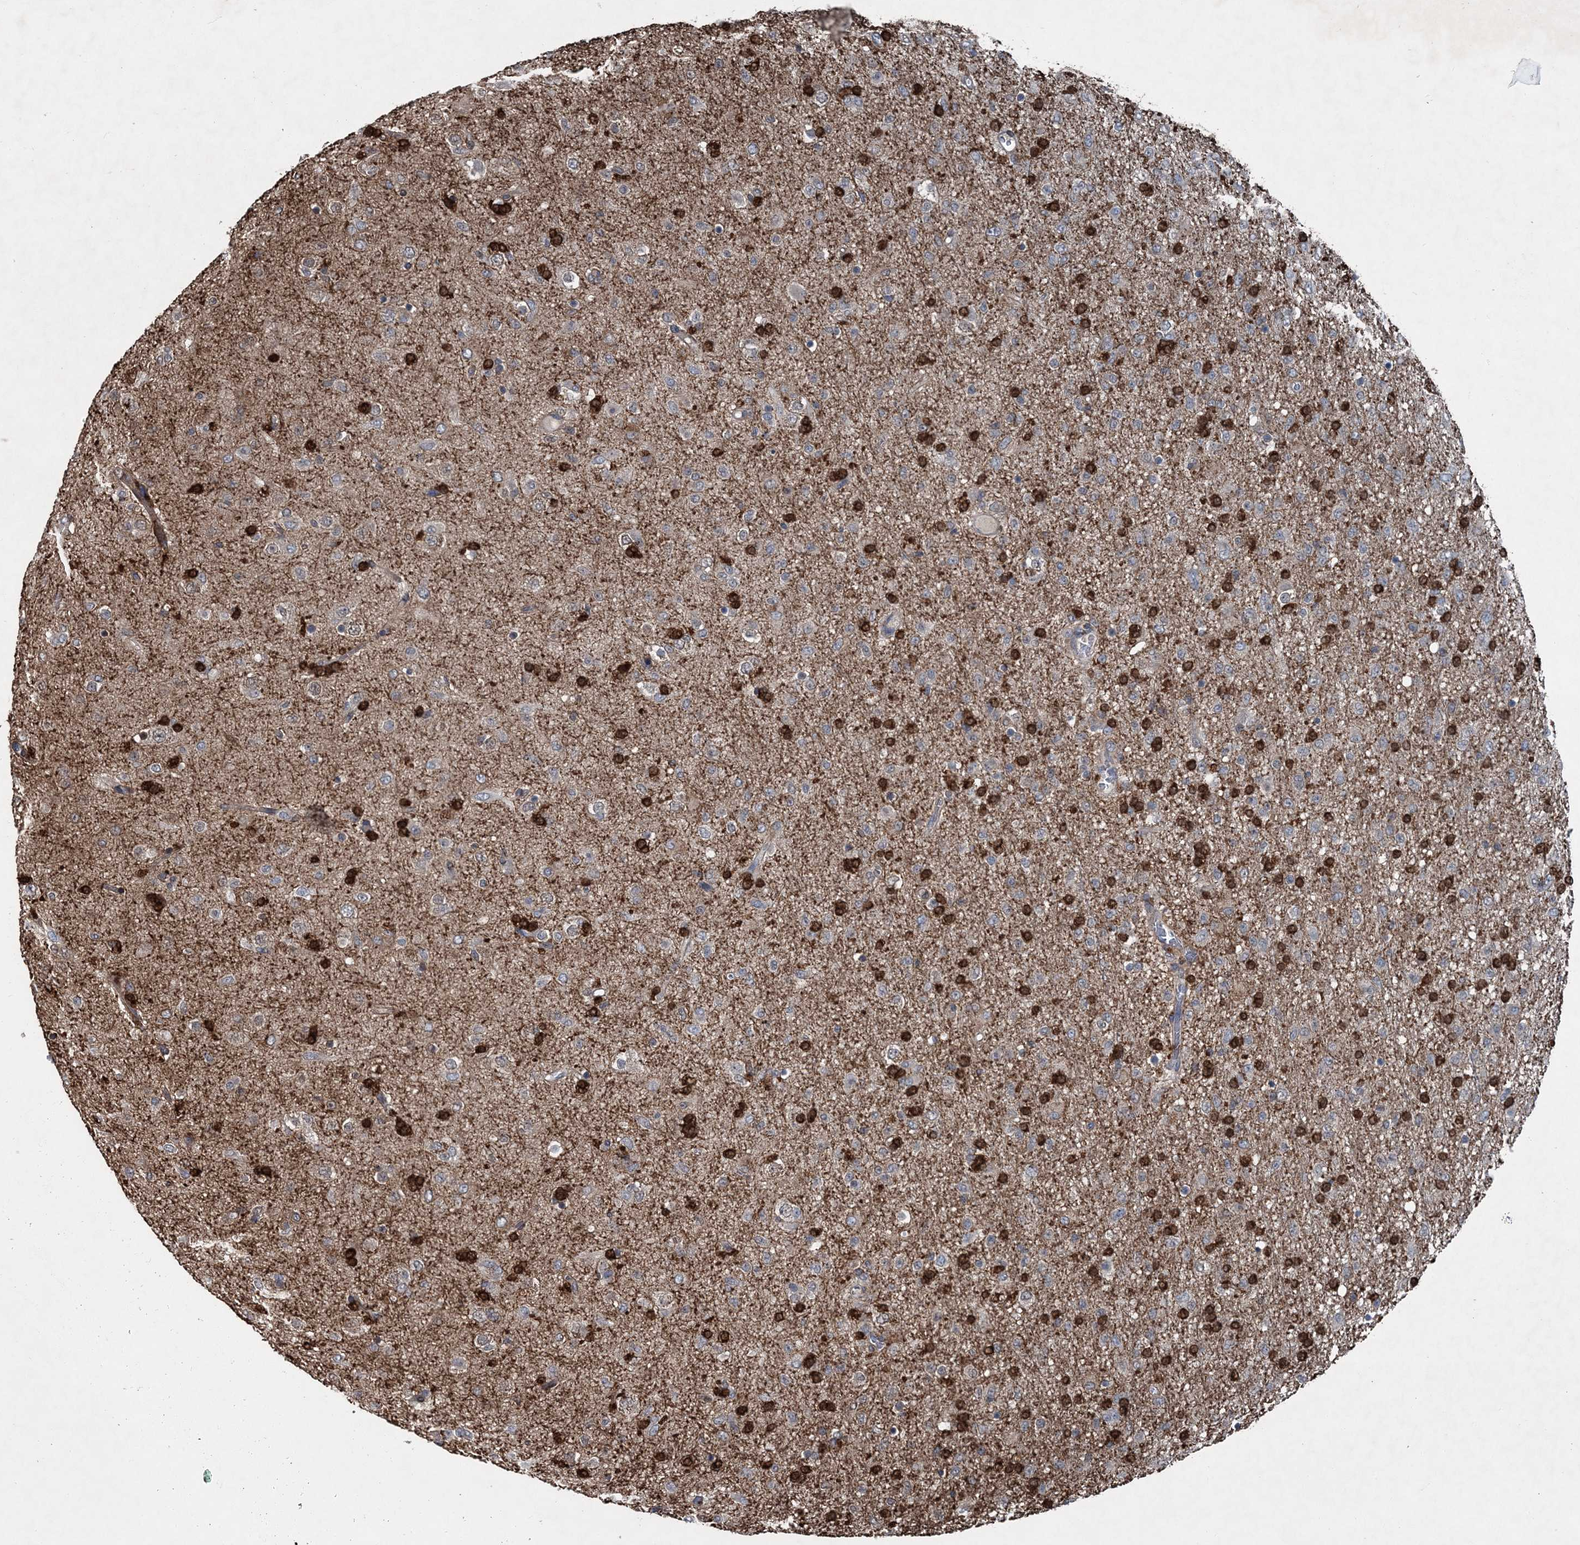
{"staining": {"intensity": "weak", "quantity": "<25%", "location": "cytoplasmic/membranous"}, "tissue": "glioma", "cell_type": "Tumor cells", "image_type": "cancer", "snomed": [{"axis": "morphology", "description": "Glioma, malignant, Low grade"}, {"axis": "topography", "description": "Brain"}], "caption": "Glioma stained for a protein using IHC demonstrates no positivity tumor cells.", "gene": "SPOPL", "patient": {"sex": "male", "age": 65}}